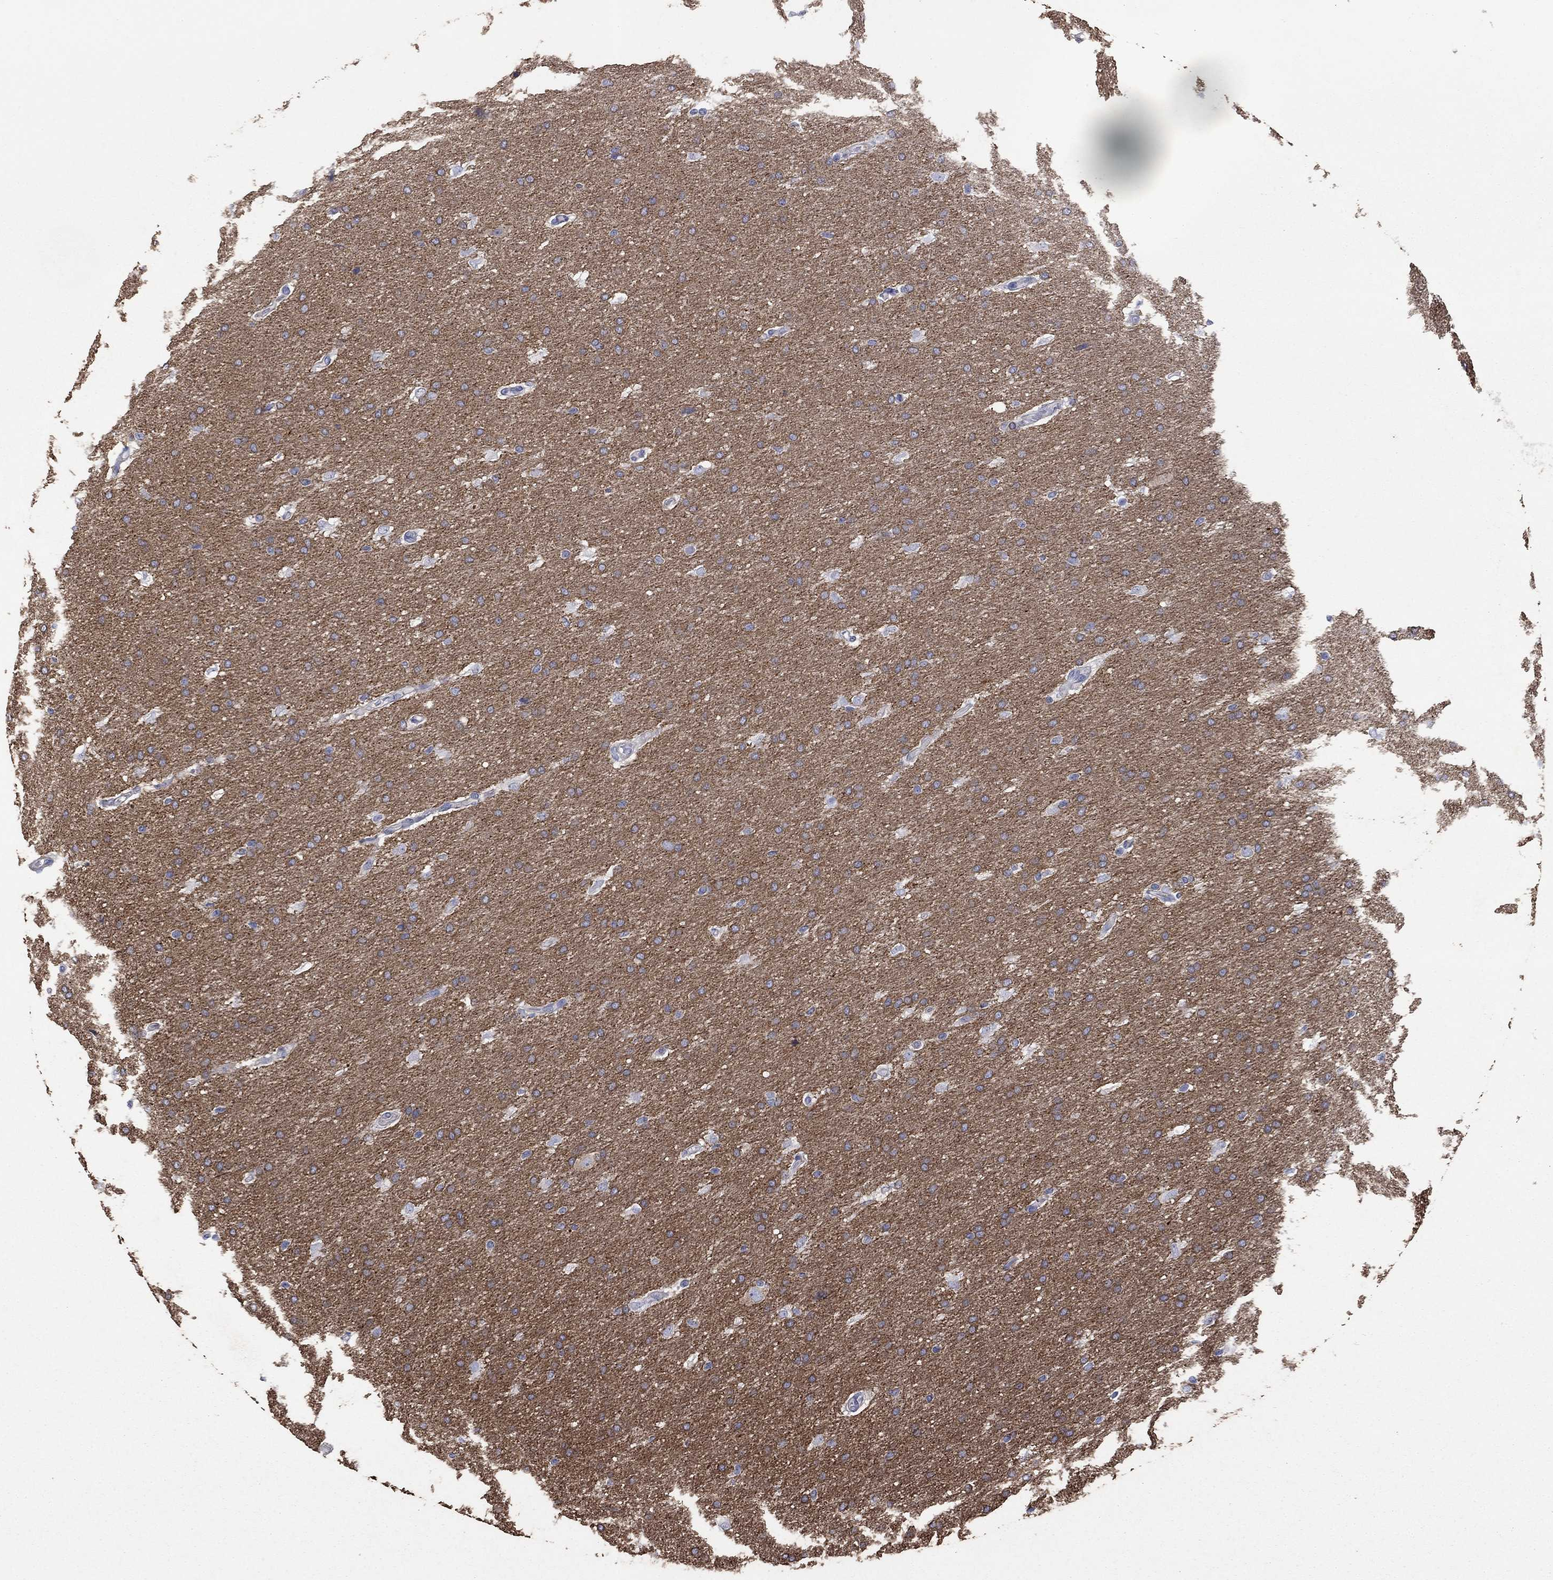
{"staining": {"intensity": "moderate", "quantity": "<25%", "location": "cytoplasmic/membranous"}, "tissue": "glioma", "cell_type": "Tumor cells", "image_type": "cancer", "snomed": [{"axis": "morphology", "description": "Glioma, malignant, Low grade"}, {"axis": "topography", "description": "Brain"}], "caption": "IHC (DAB) staining of human glioma reveals moderate cytoplasmic/membranous protein staining in about <25% of tumor cells.", "gene": "TPRN", "patient": {"sex": "female", "age": 37}}